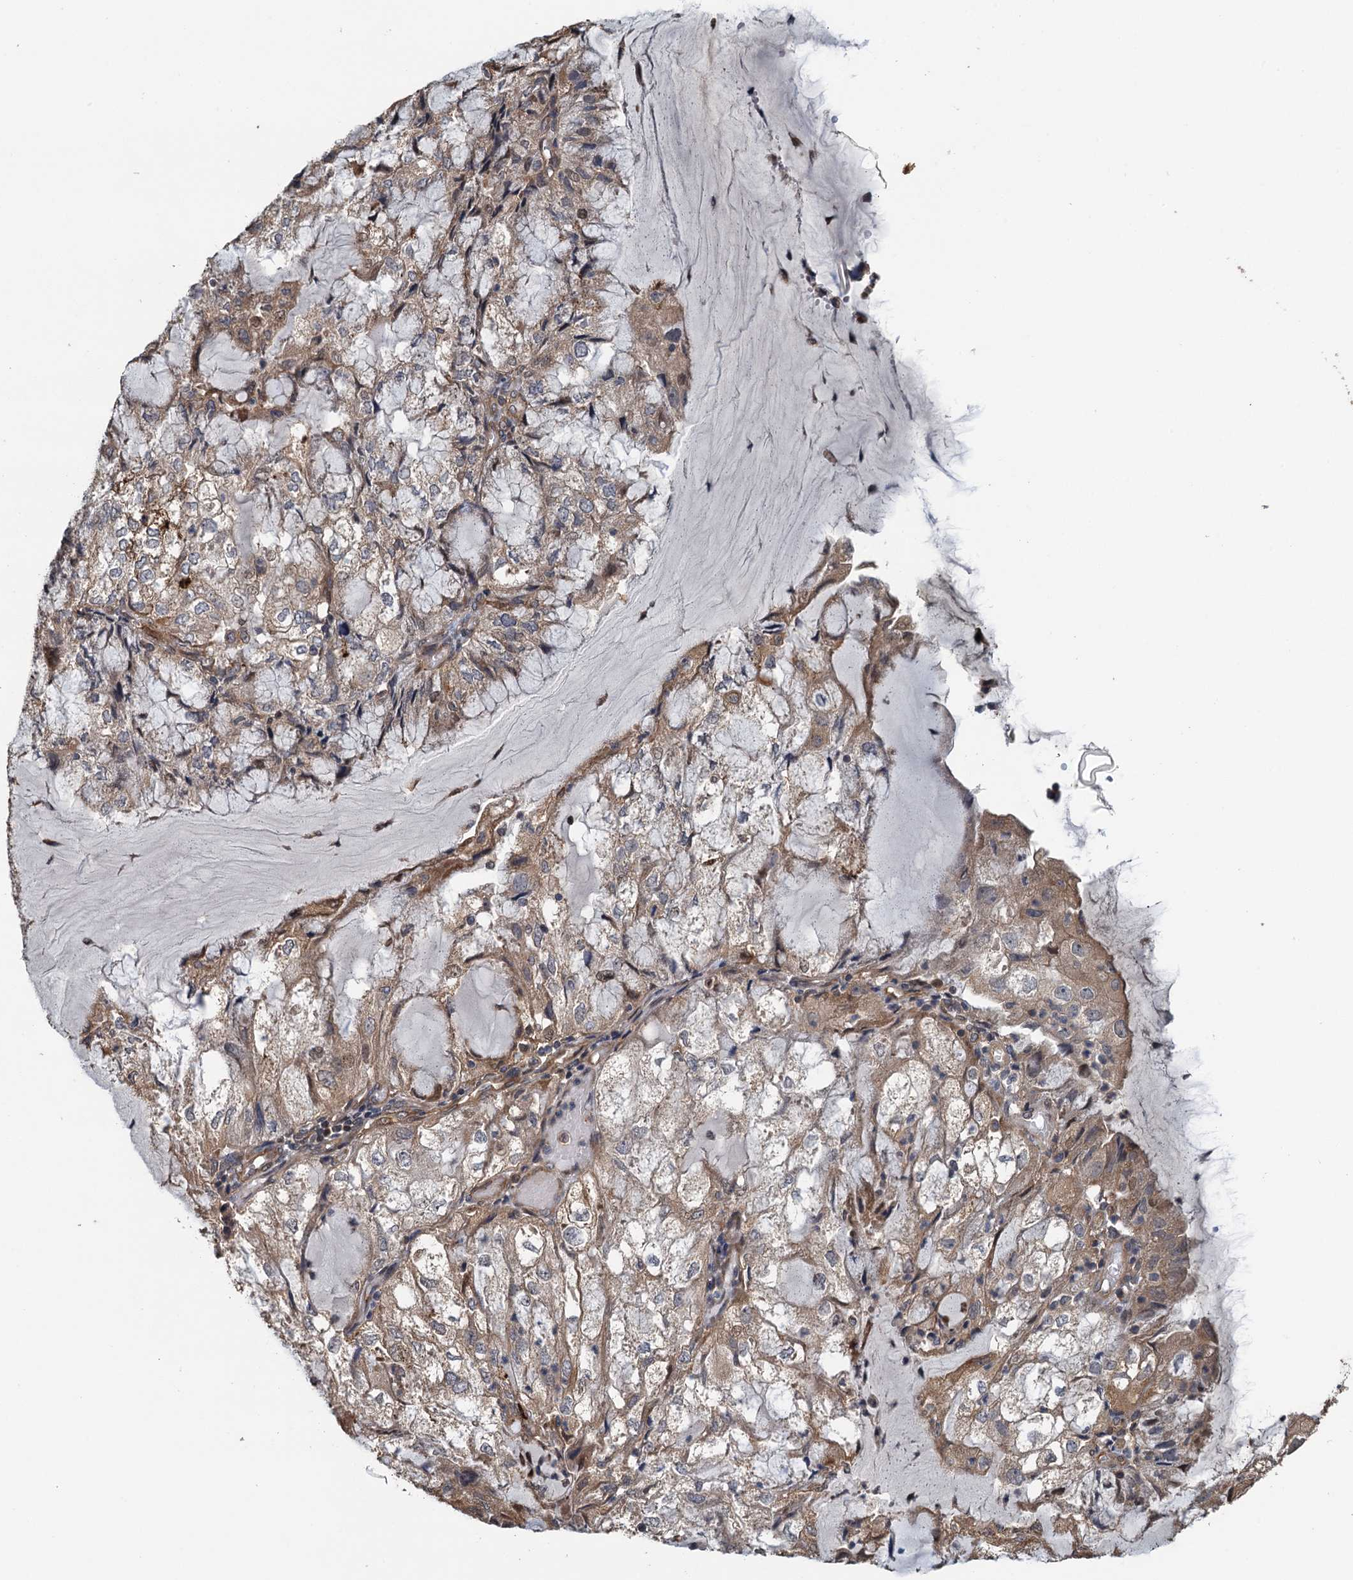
{"staining": {"intensity": "moderate", "quantity": "25%-75%", "location": "cytoplasmic/membranous"}, "tissue": "endometrial cancer", "cell_type": "Tumor cells", "image_type": "cancer", "snomed": [{"axis": "morphology", "description": "Adenocarcinoma, NOS"}, {"axis": "topography", "description": "Endometrium"}], "caption": "A micrograph of human endometrial cancer (adenocarcinoma) stained for a protein demonstrates moderate cytoplasmic/membranous brown staining in tumor cells.", "gene": "MEAK7", "patient": {"sex": "female", "age": 81}}